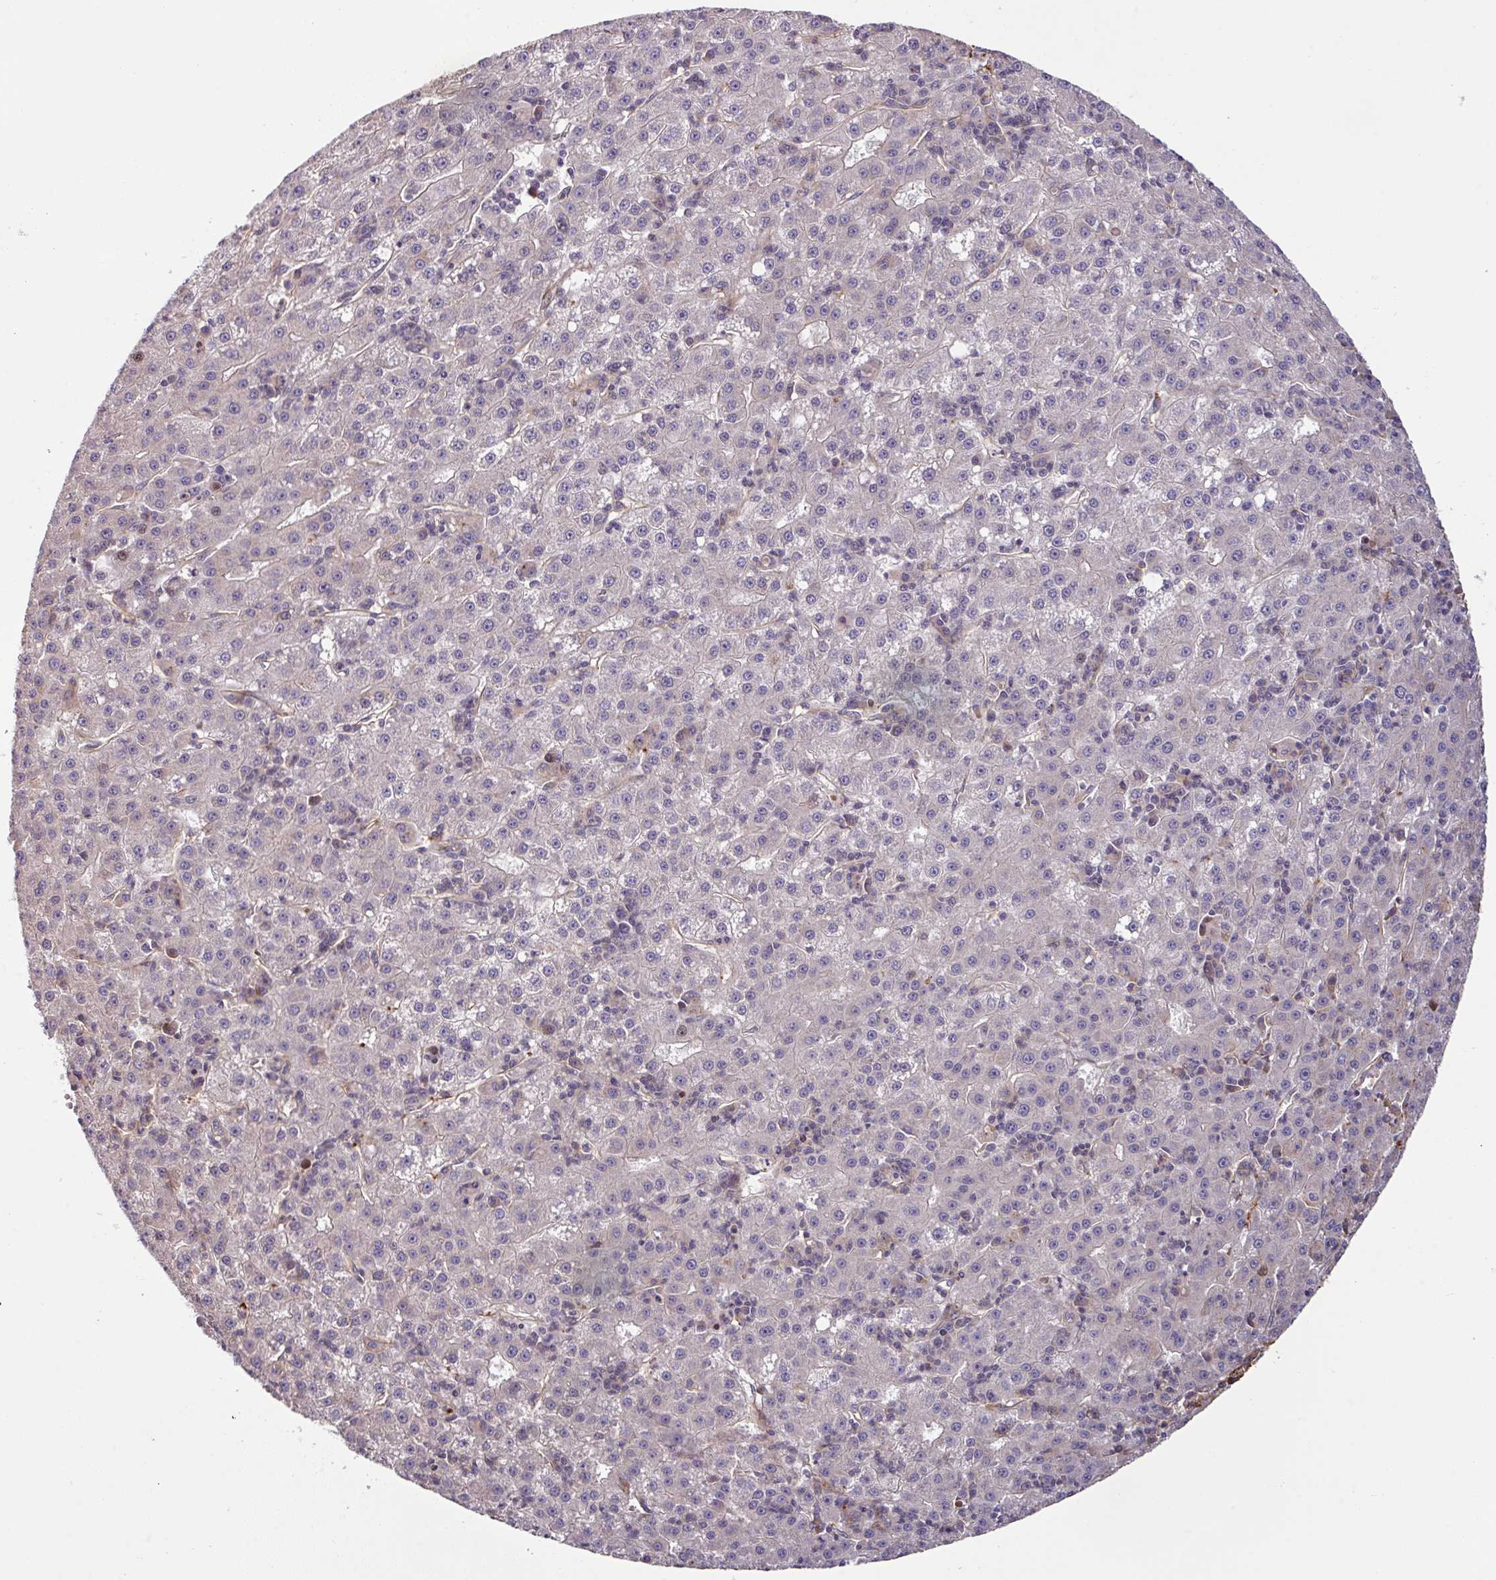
{"staining": {"intensity": "negative", "quantity": "none", "location": "none"}, "tissue": "liver cancer", "cell_type": "Tumor cells", "image_type": "cancer", "snomed": [{"axis": "morphology", "description": "Carcinoma, Hepatocellular, NOS"}, {"axis": "topography", "description": "Liver"}], "caption": "A histopathology image of human liver cancer (hepatocellular carcinoma) is negative for staining in tumor cells.", "gene": "CASP2", "patient": {"sex": "male", "age": 76}}